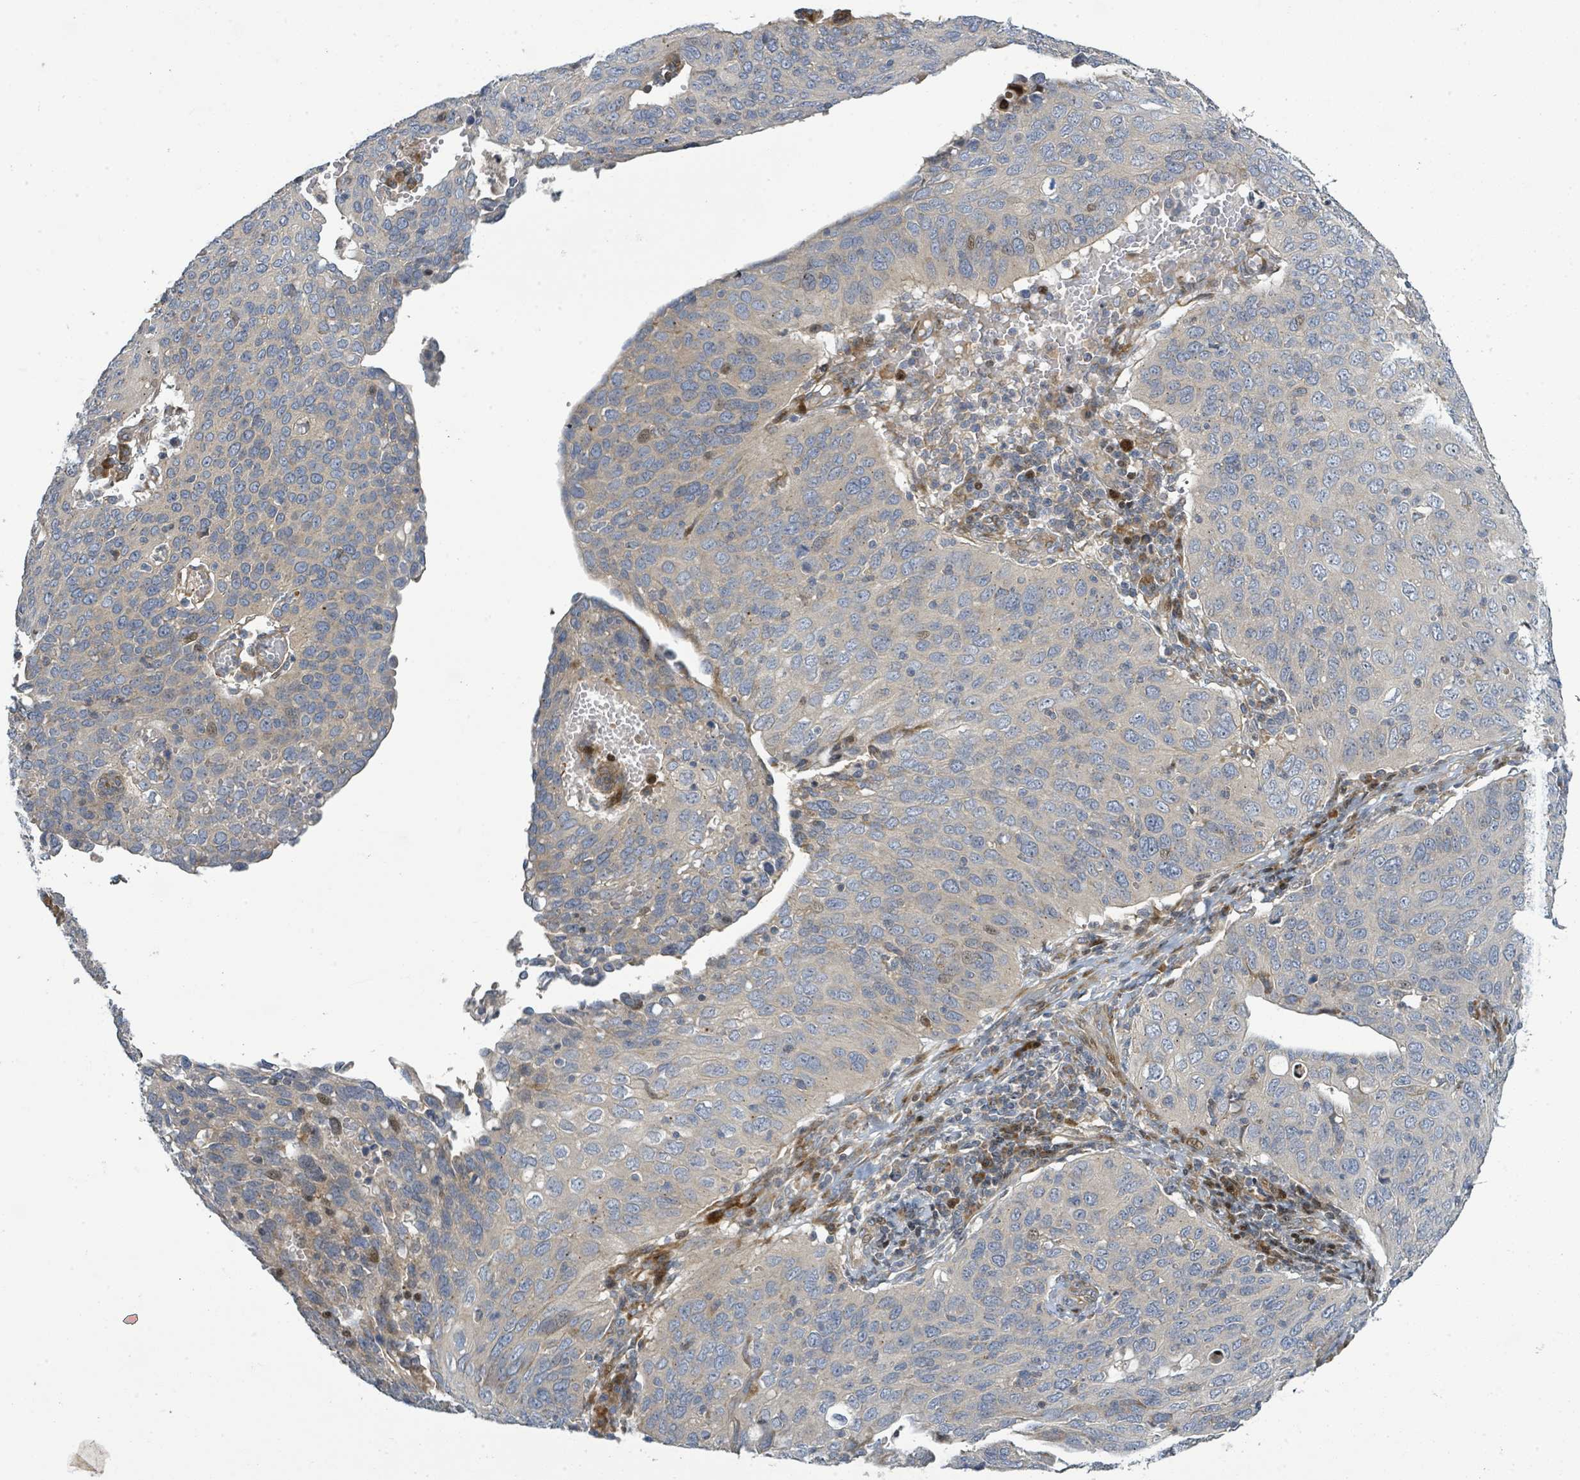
{"staining": {"intensity": "negative", "quantity": "none", "location": "none"}, "tissue": "cervical cancer", "cell_type": "Tumor cells", "image_type": "cancer", "snomed": [{"axis": "morphology", "description": "Squamous cell carcinoma, NOS"}, {"axis": "topography", "description": "Cervix"}], "caption": "Immunohistochemistry (IHC) micrograph of human cervical cancer stained for a protein (brown), which exhibits no staining in tumor cells.", "gene": "CFAP210", "patient": {"sex": "female", "age": 36}}